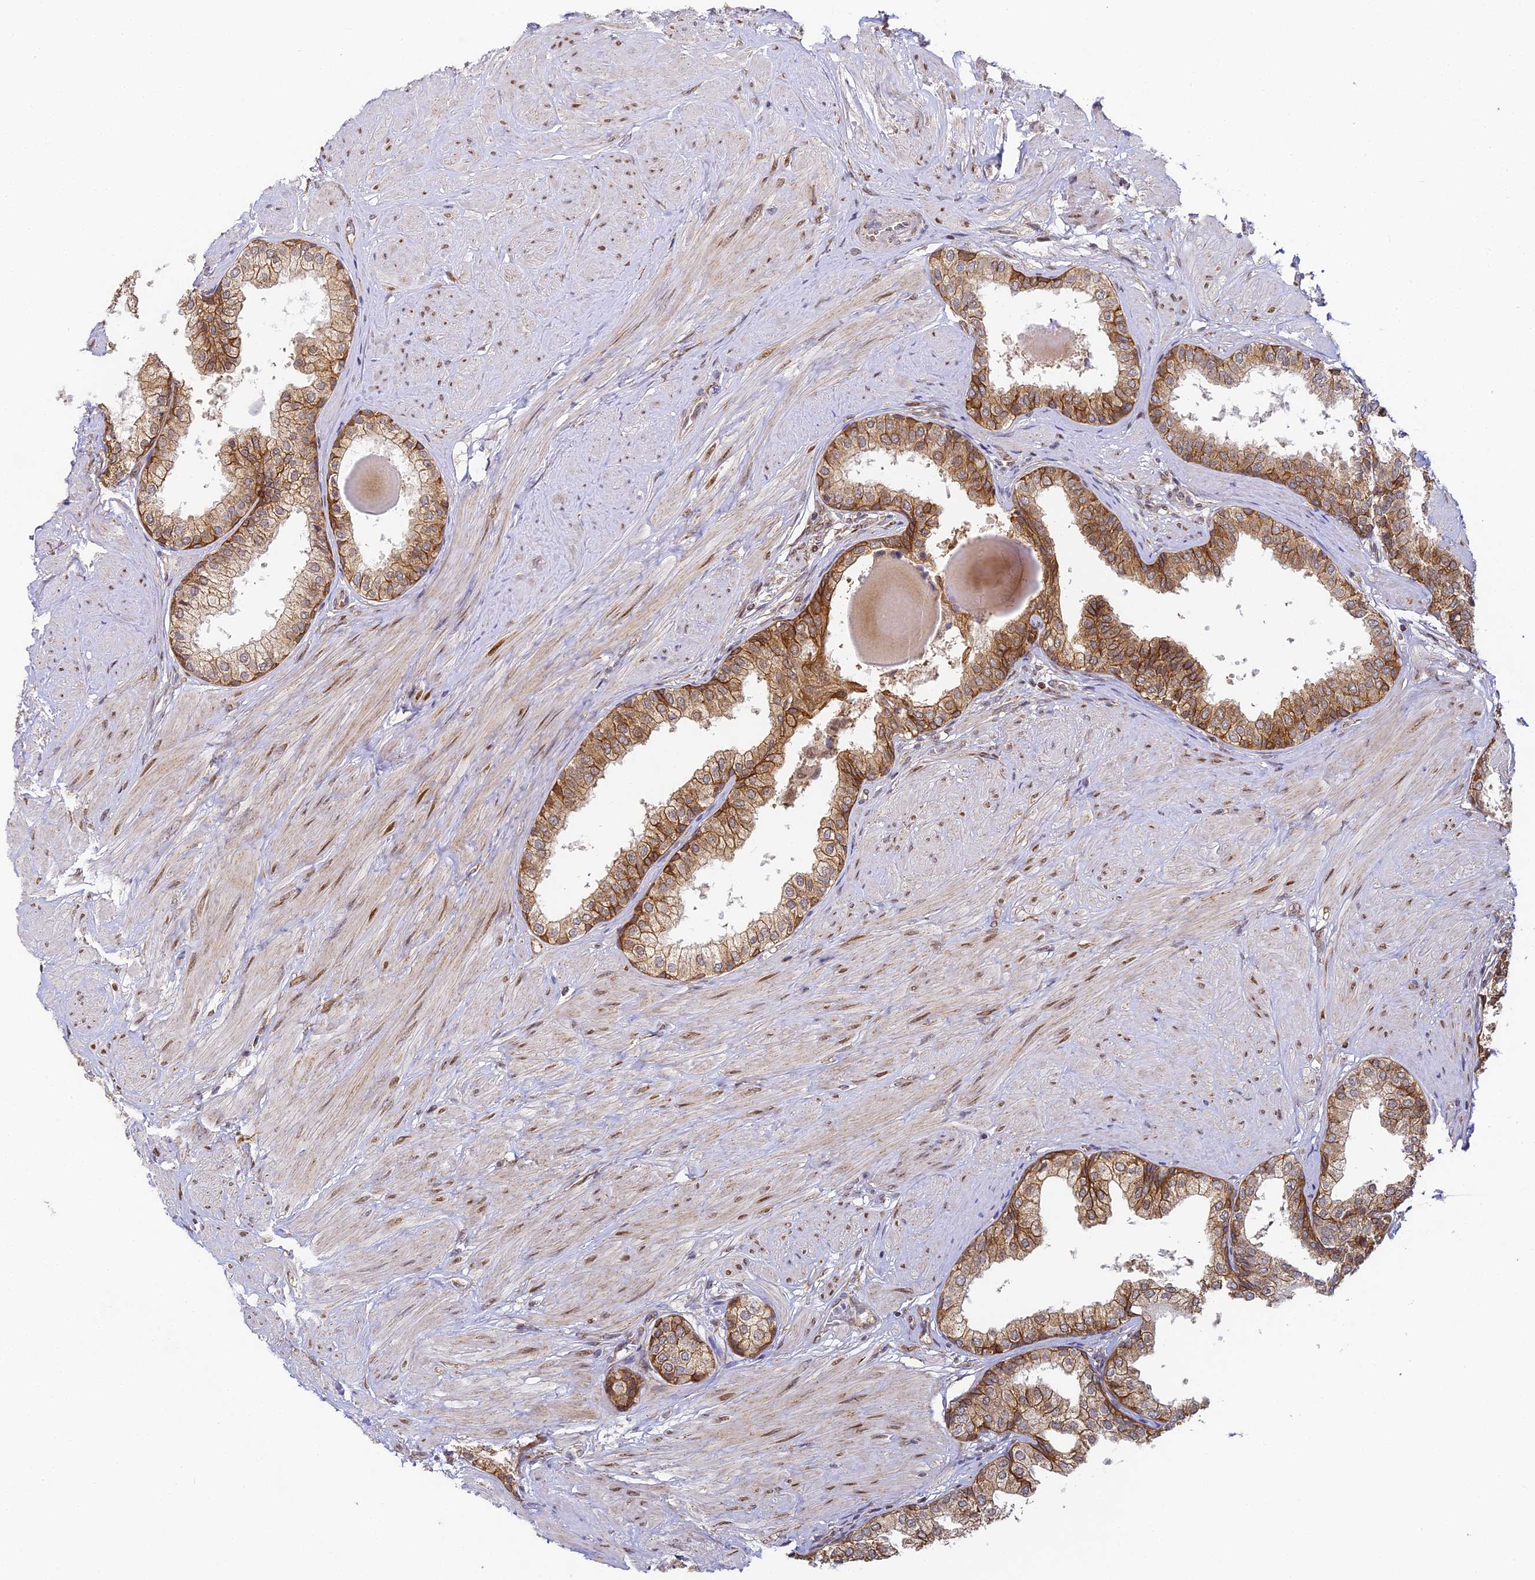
{"staining": {"intensity": "strong", "quantity": "25%-75%", "location": "cytoplasmic/membranous"}, "tissue": "prostate", "cell_type": "Glandular cells", "image_type": "normal", "snomed": [{"axis": "morphology", "description": "Normal tissue, NOS"}, {"axis": "topography", "description": "Prostate"}], "caption": "This histopathology image shows immunohistochemistry staining of unremarkable human prostate, with high strong cytoplasmic/membranous staining in approximately 25%-75% of glandular cells.", "gene": "DNAAF10", "patient": {"sex": "male", "age": 48}}